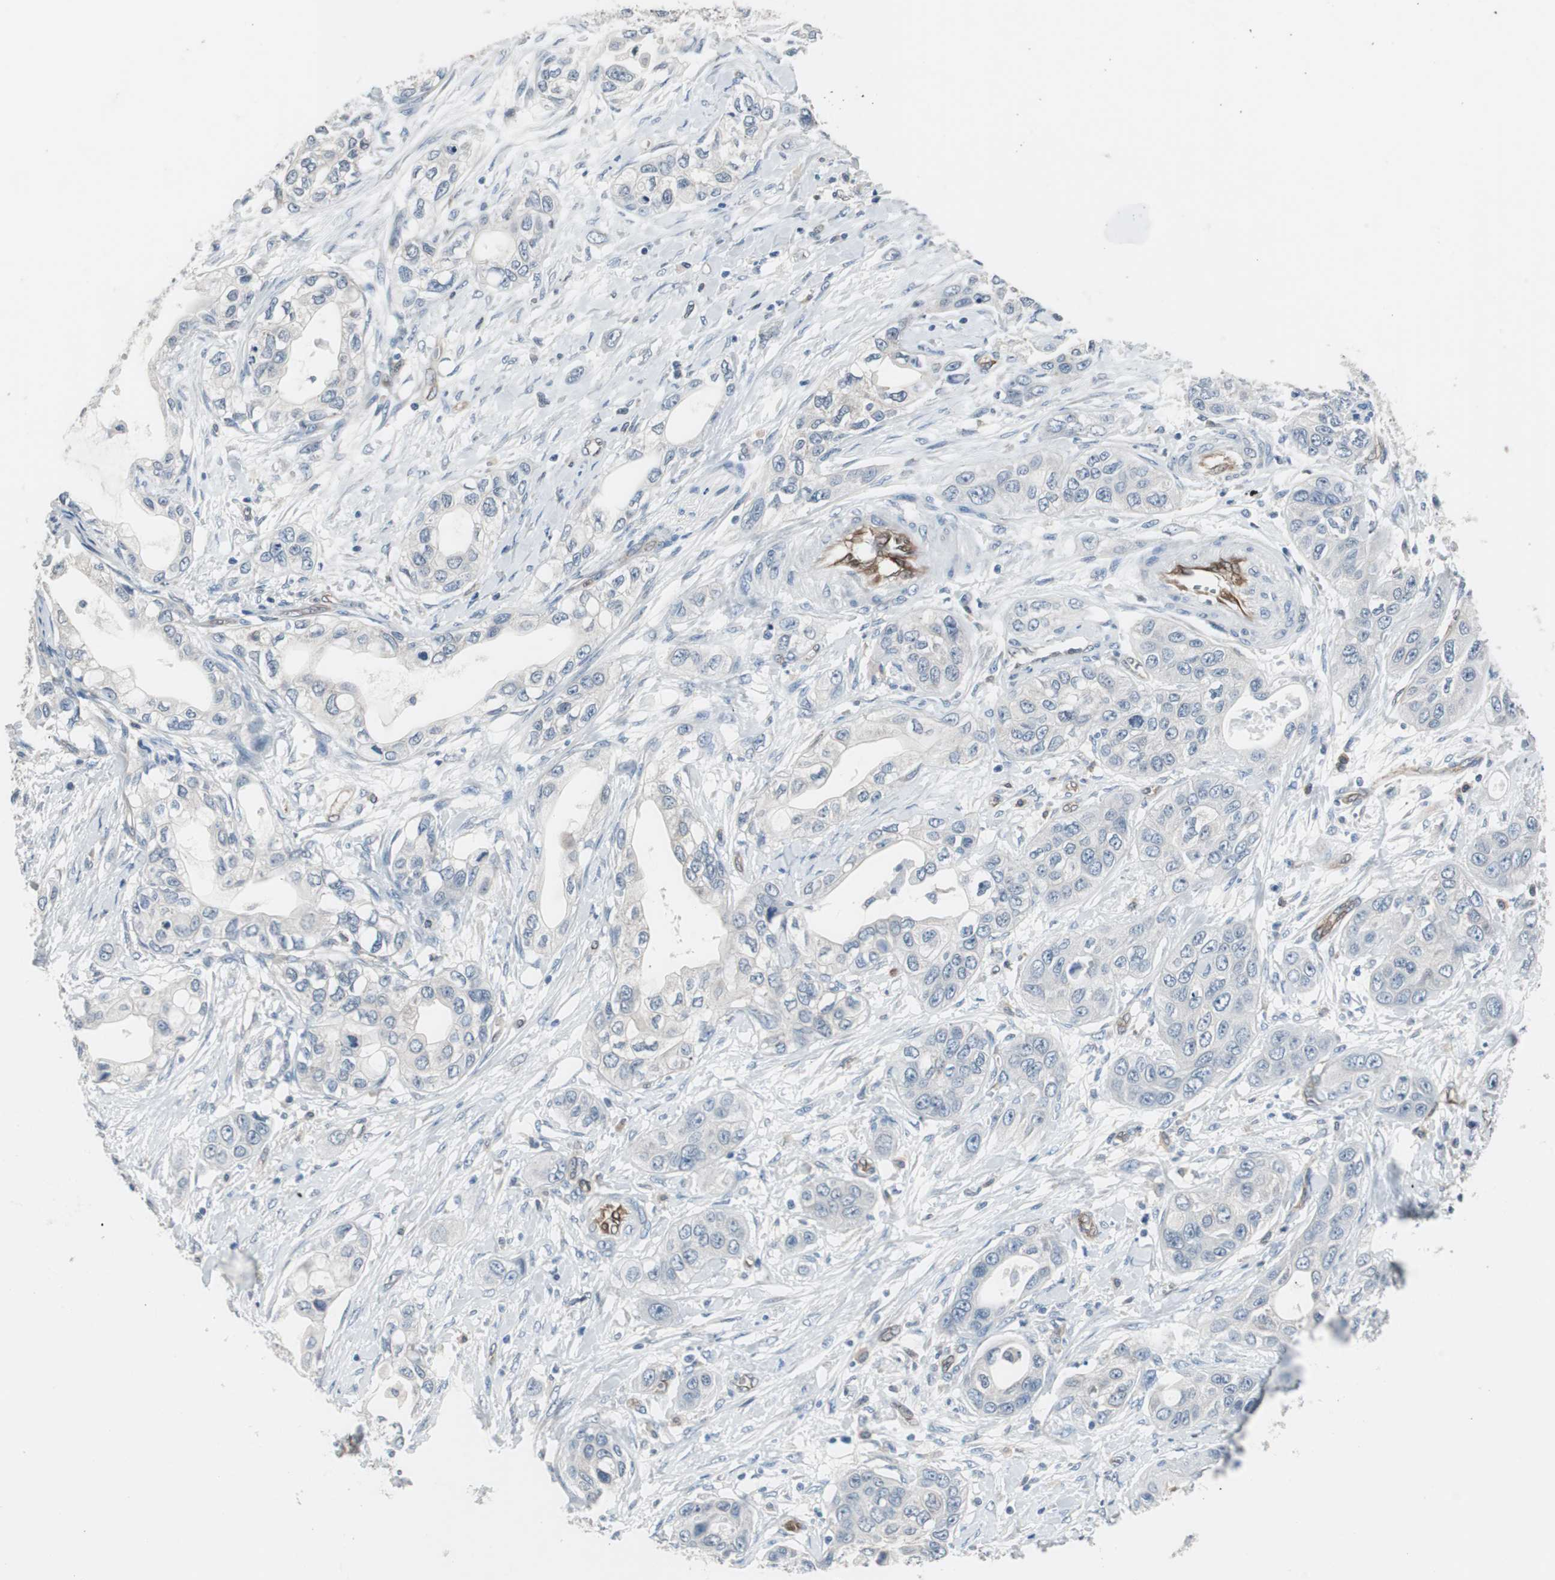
{"staining": {"intensity": "negative", "quantity": "none", "location": "none"}, "tissue": "pancreatic cancer", "cell_type": "Tumor cells", "image_type": "cancer", "snomed": [{"axis": "morphology", "description": "Adenocarcinoma, NOS"}, {"axis": "topography", "description": "Pancreas"}], "caption": "A micrograph of human adenocarcinoma (pancreatic) is negative for staining in tumor cells.", "gene": "SWAP70", "patient": {"sex": "female", "age": 70}}